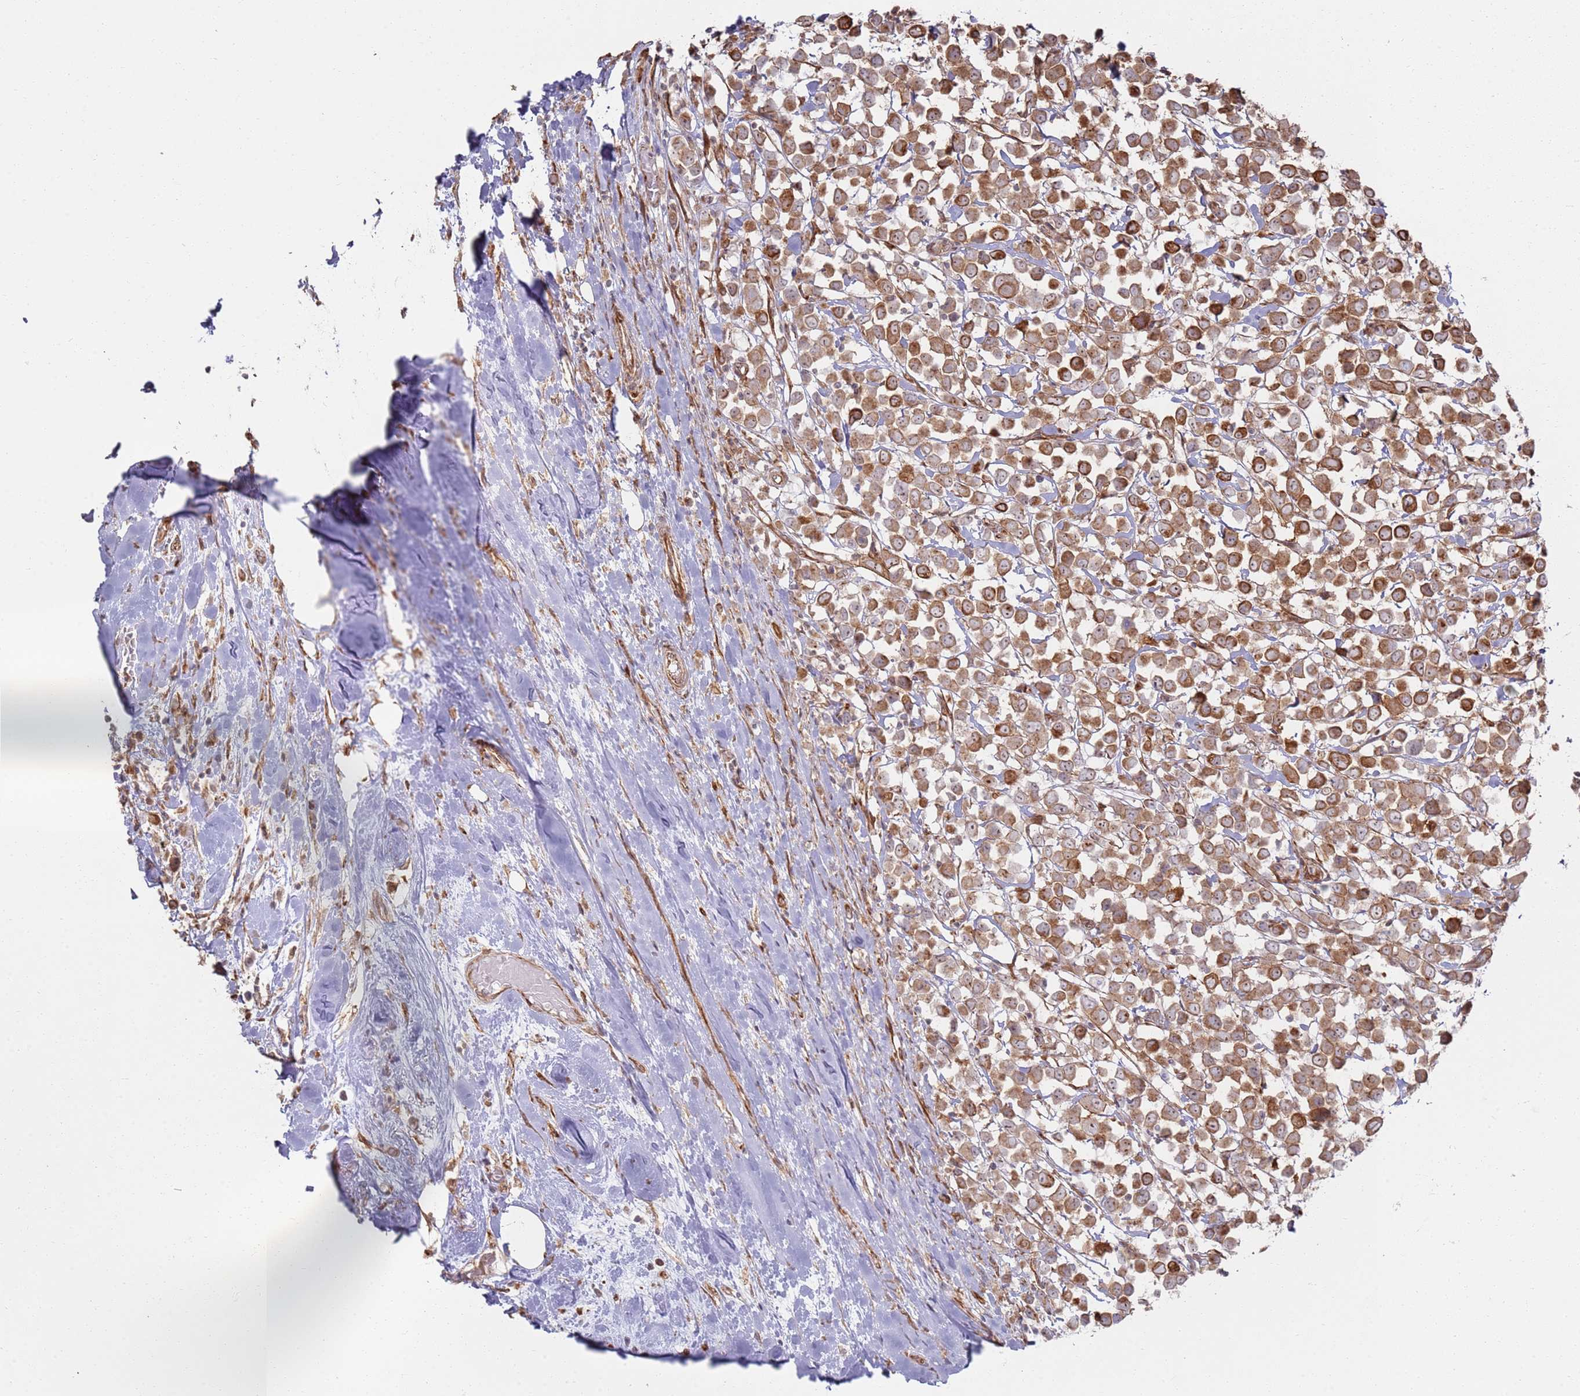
{"staining": {"intensity": "moderate", "quantity": ">75%", "location": "cytoplasmic/membranous"}, "tissue": "breast cancer", "cell_type": "Tumor cells", "image_type": "cancer", "snomed": [{"axis": "morphology", "description": "Duct carcinoma"}, {"axis": "topography", "description": "Breast"}], "caption": "Immunohistochemical staining of breast intraductal carcinoma reveals medium levels of moderate cytoplasmic/membranous expression in approximately >75% of tumor cells.", "gene": "PHF21A", "patient": {"sex": "female", "age": 61}}